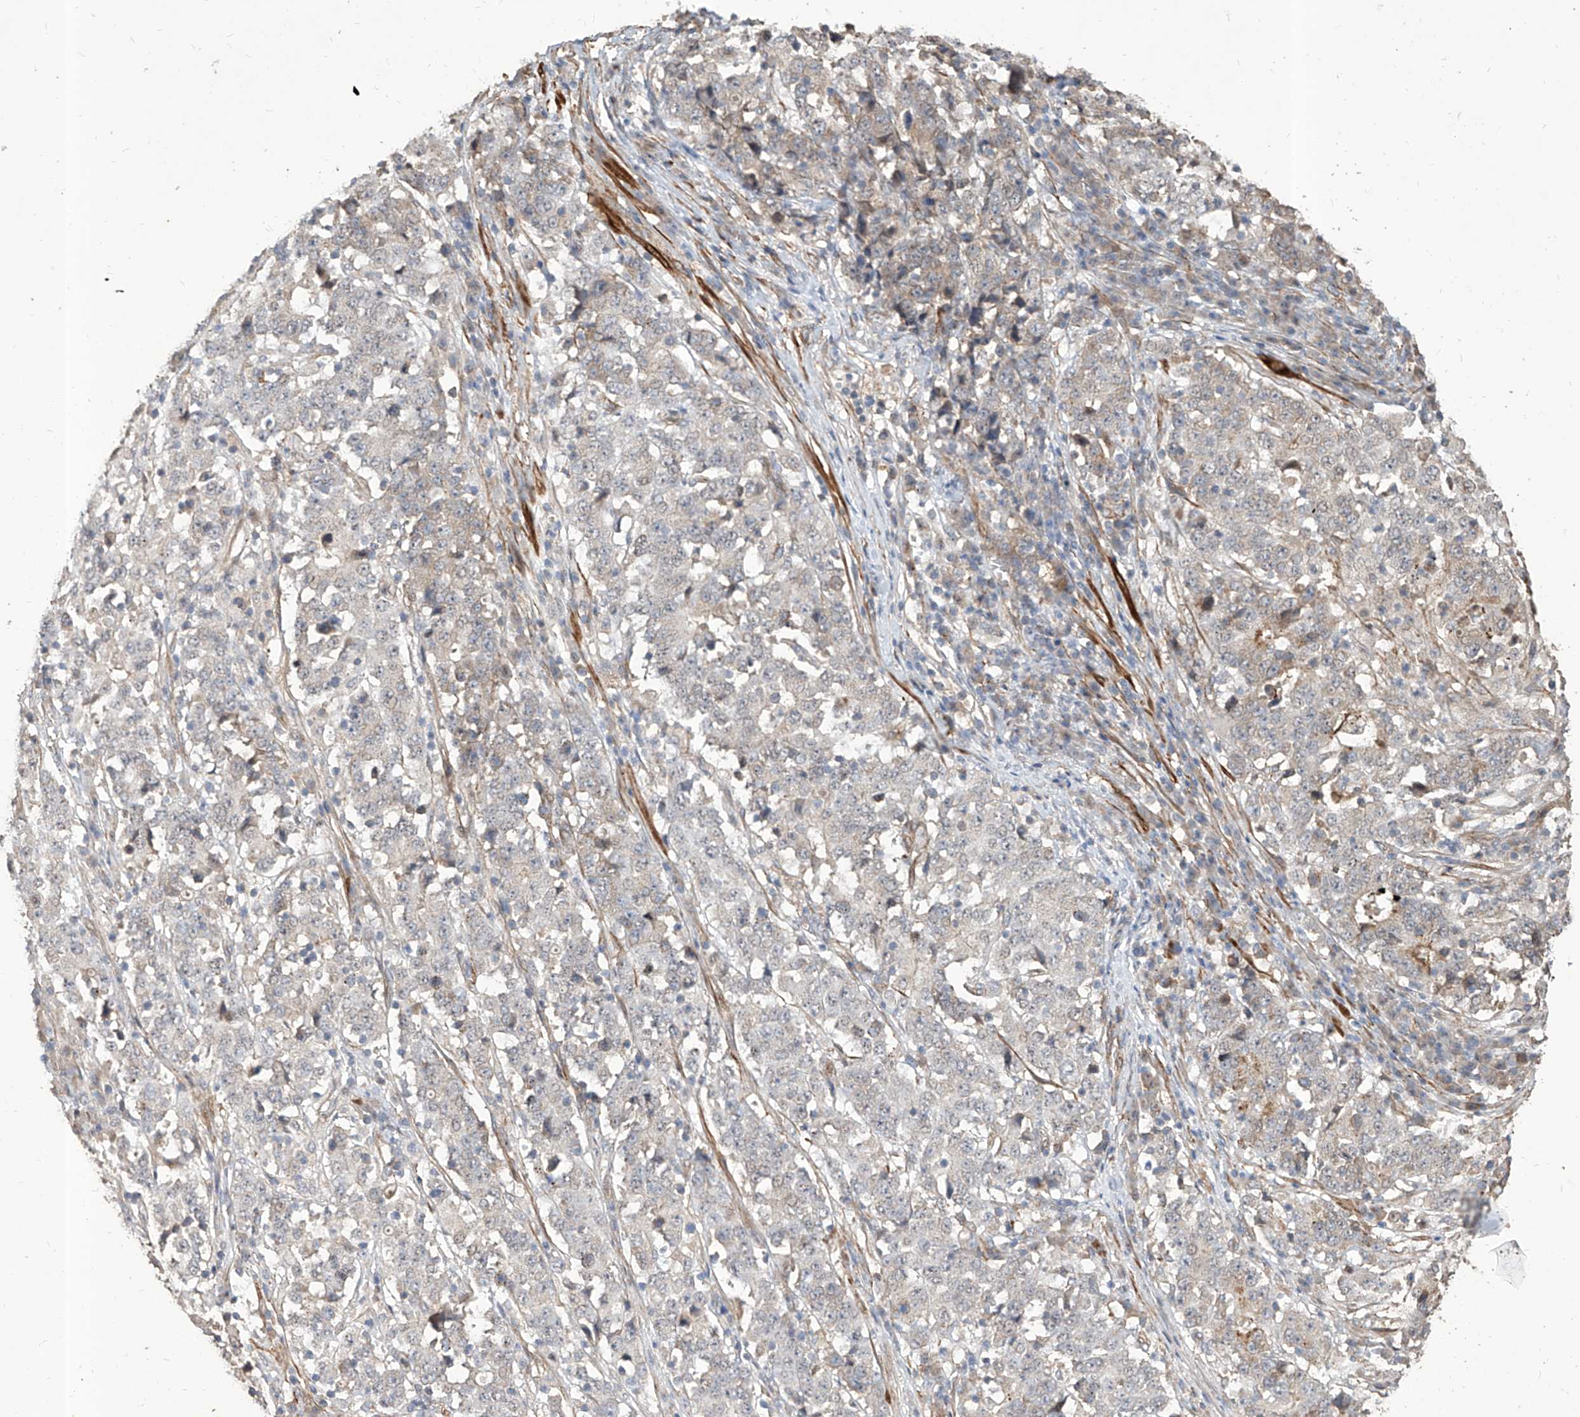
{"staining": {"intensity": "negative", "quantity": "none", "location": "none"}, "tissue": "stomach cancer", "cell_type": "Tumor cells", "image_type": "cancer", "snomed": [{"axis": "morphology", "description": "Adenocarcinoma, NOS"}, {"axis": "topography", "description": "Stomach"}], "caption": "Stomach cancer stained for a protein using immunohistochemistry shows no expression tumor cells.", "gene": "FAM83B", "patient": {"sex": "male", "age": 59}}